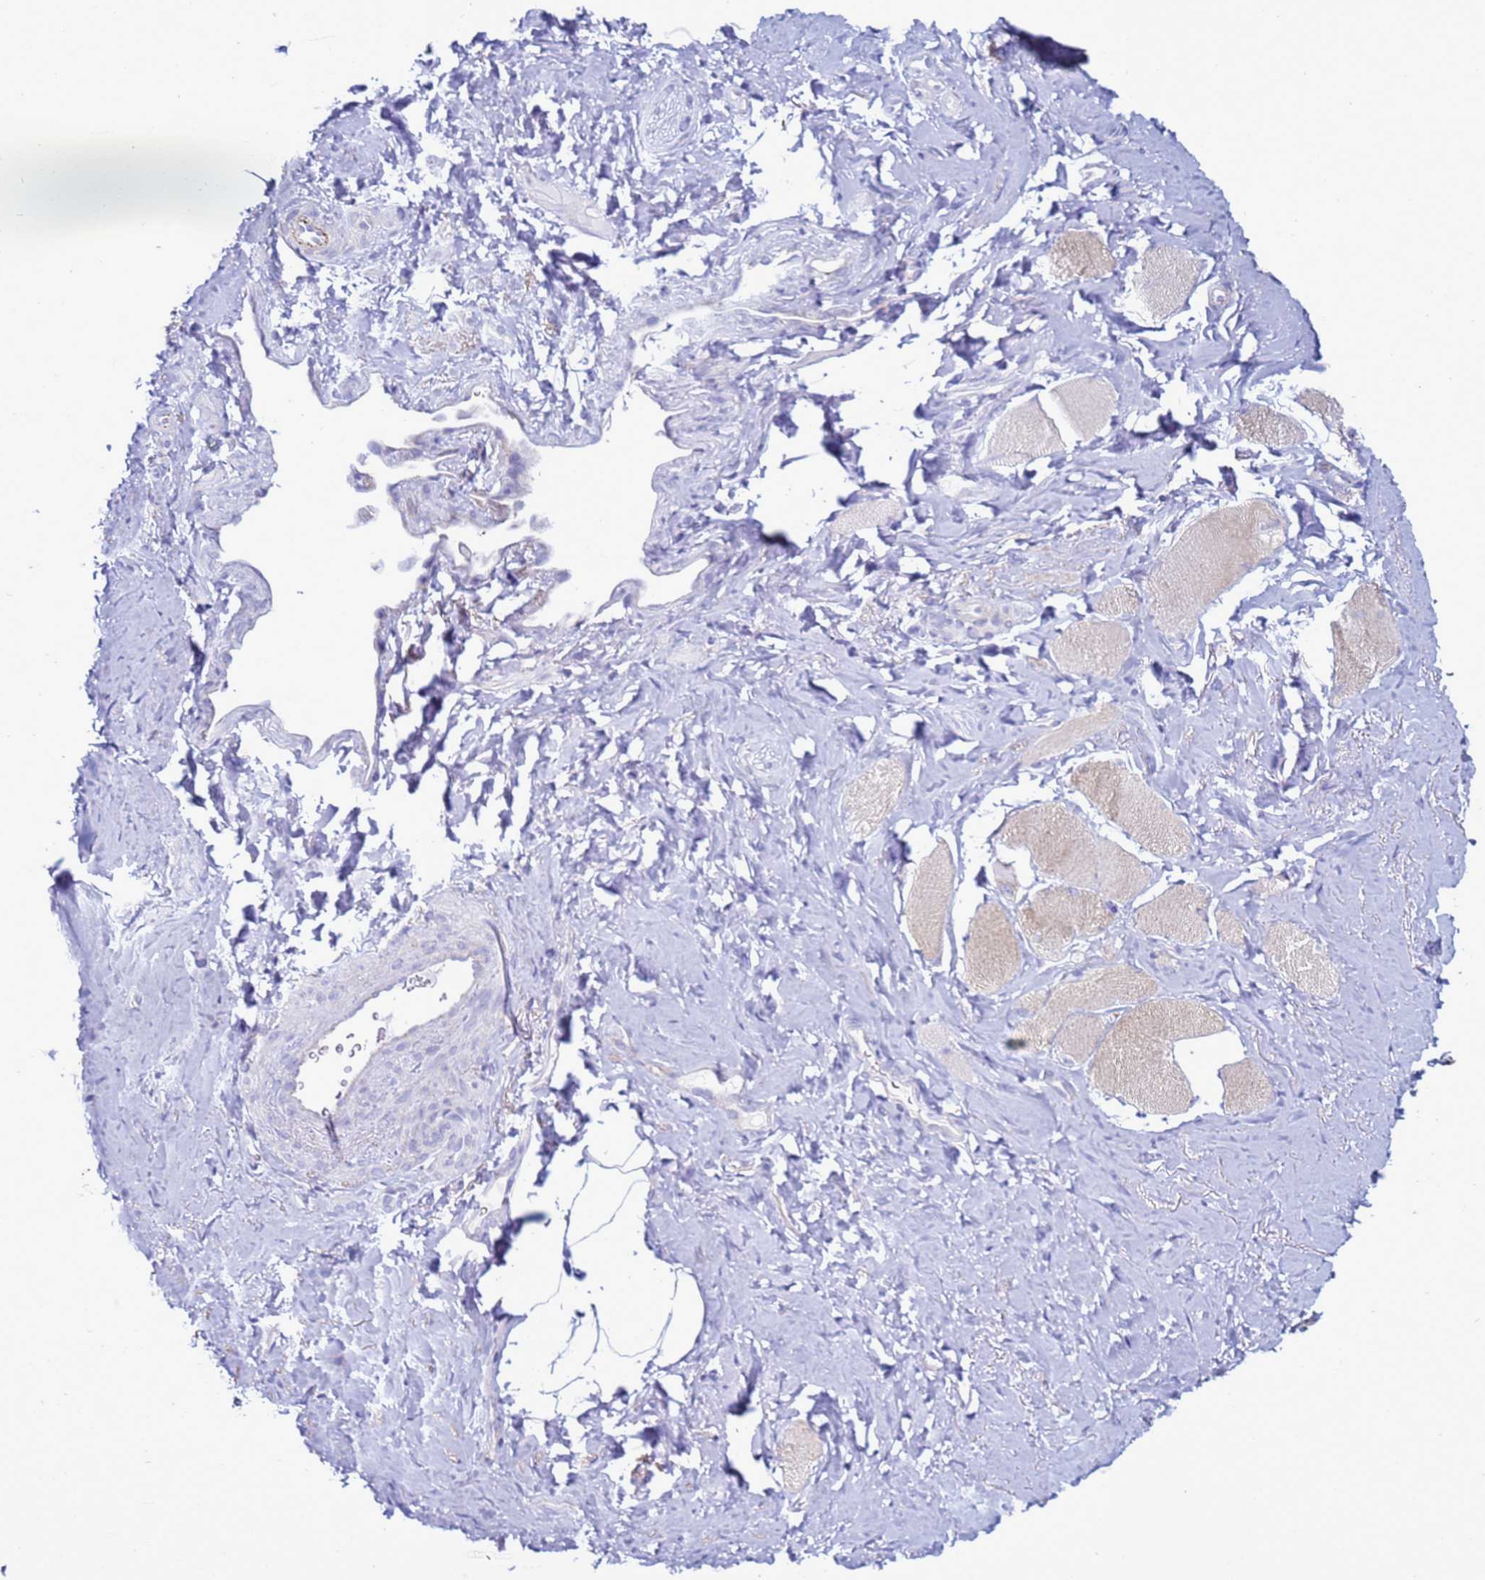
{"staining": {"intensity": "negative", "quantity": "none", "location": "none"}, "tissue": "smooth muscle", "cell_type": "Smooth muscle cells", "image_type": "normal", "snomed": [{"axis": "morphology", "description": "Normal tissue, NOS"}, {"axis": "topography", "description": "Smooth muscle"}, {"axis": "topography", "description": "Peripheral nerve tissue"}], "caption": "Micrograph shows no protein expression in smooth muscle cells of unremarkable smooth muscle. (DAB immunohistochemistry visualized using brightfield microscopy, high magnification).", "gene": "ABHD17B", "patient": {"sex": "male", "age": 69}}